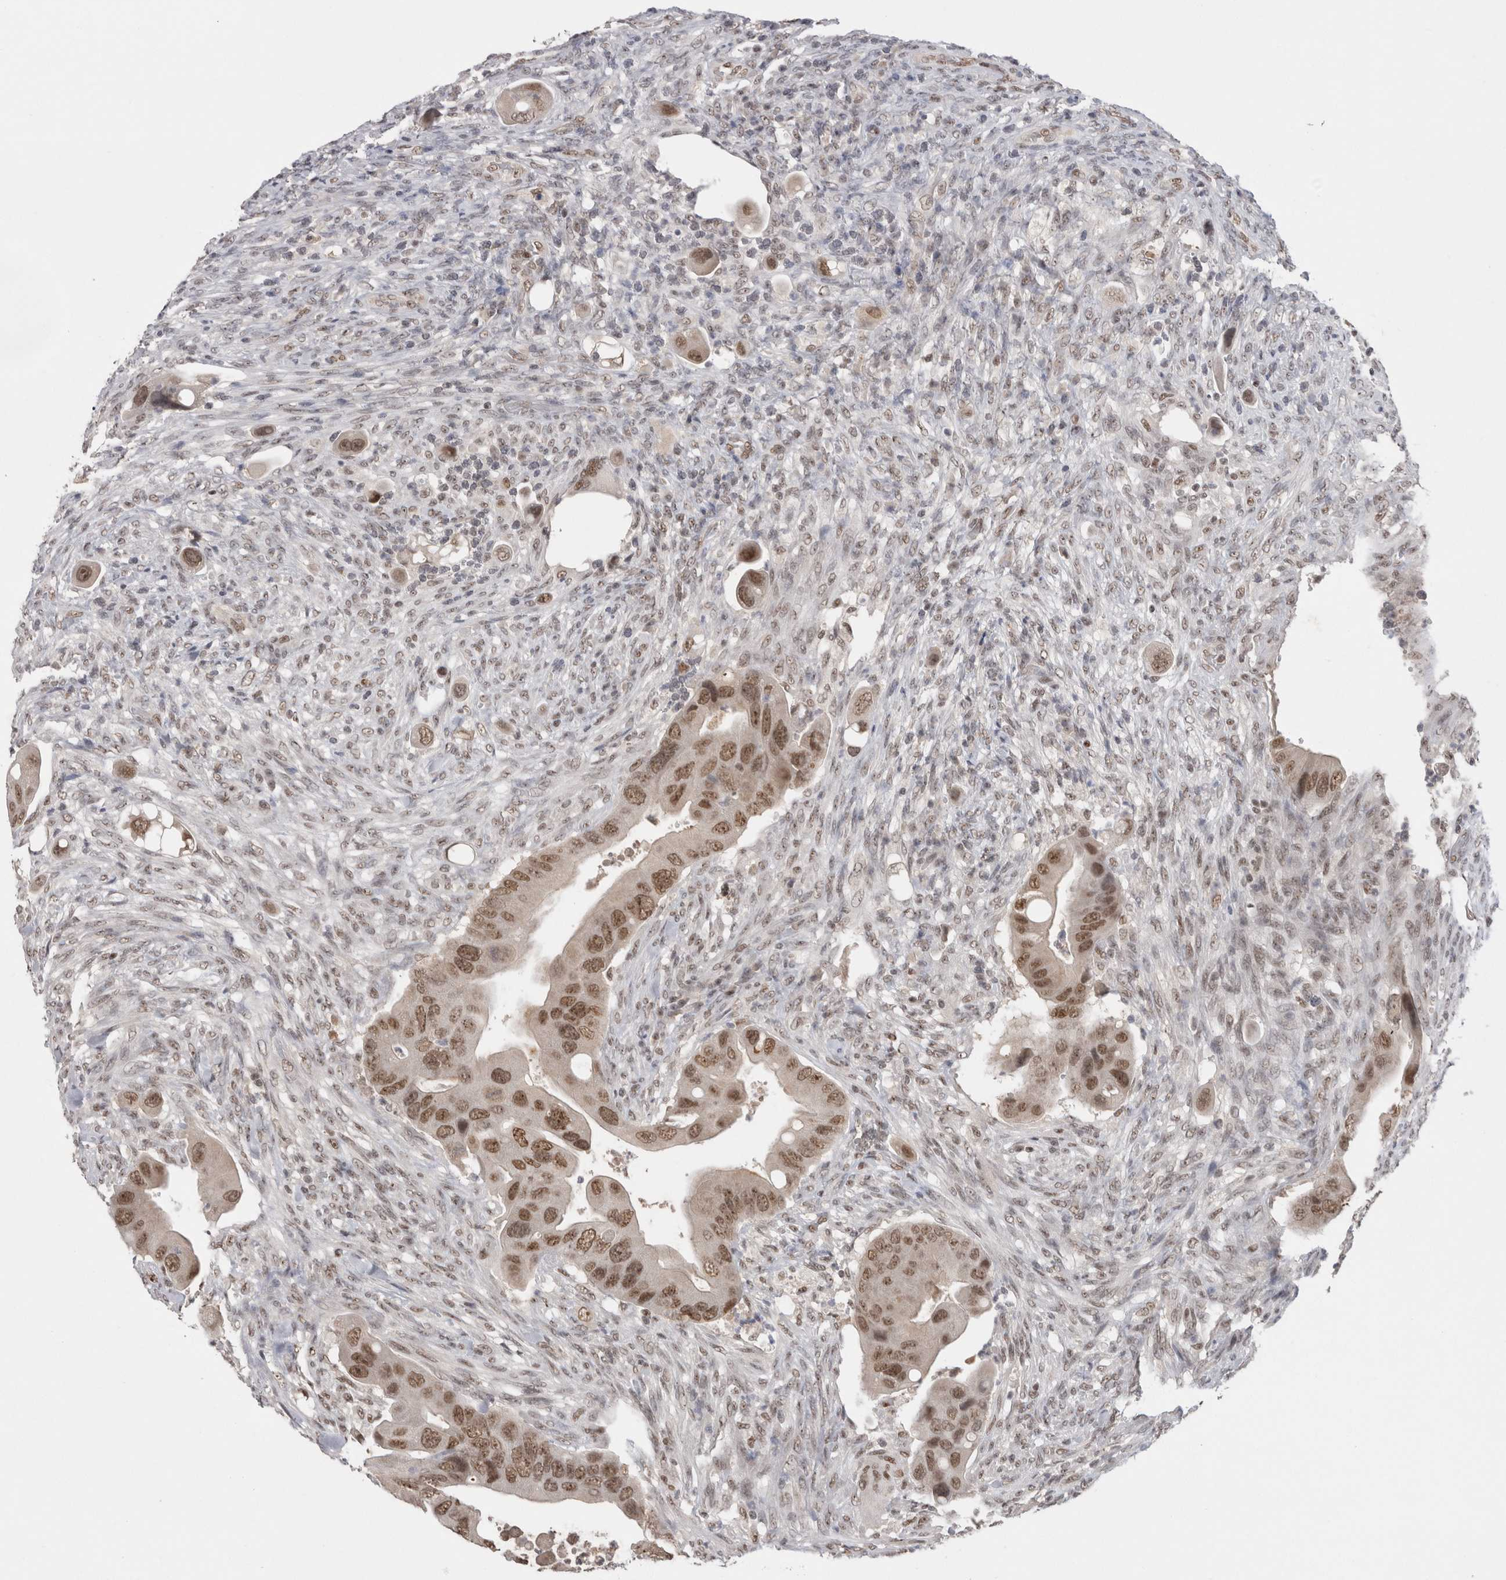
{"staining": {"intensity": "moderate", "quantity": ">75%", "location": "nuclear"}, "tissue": "colorectal cancer", "cell_type": "Tumor cells", "image_type": "cancer", "snomed": [{"axis": "morphology", "description": "Adenocarcinoma, NOS"}, {"axis": "topography", "description": "Rectum"}], "caption": "Approximately >75% of tumor cells in human adenocarcinoma (colorectal) exhibit moderate nuclear protein staining as visualized by brown immunohistochemical staining.", "gene": "DAXX", "patient": {"sex": "female", "age": 57}}